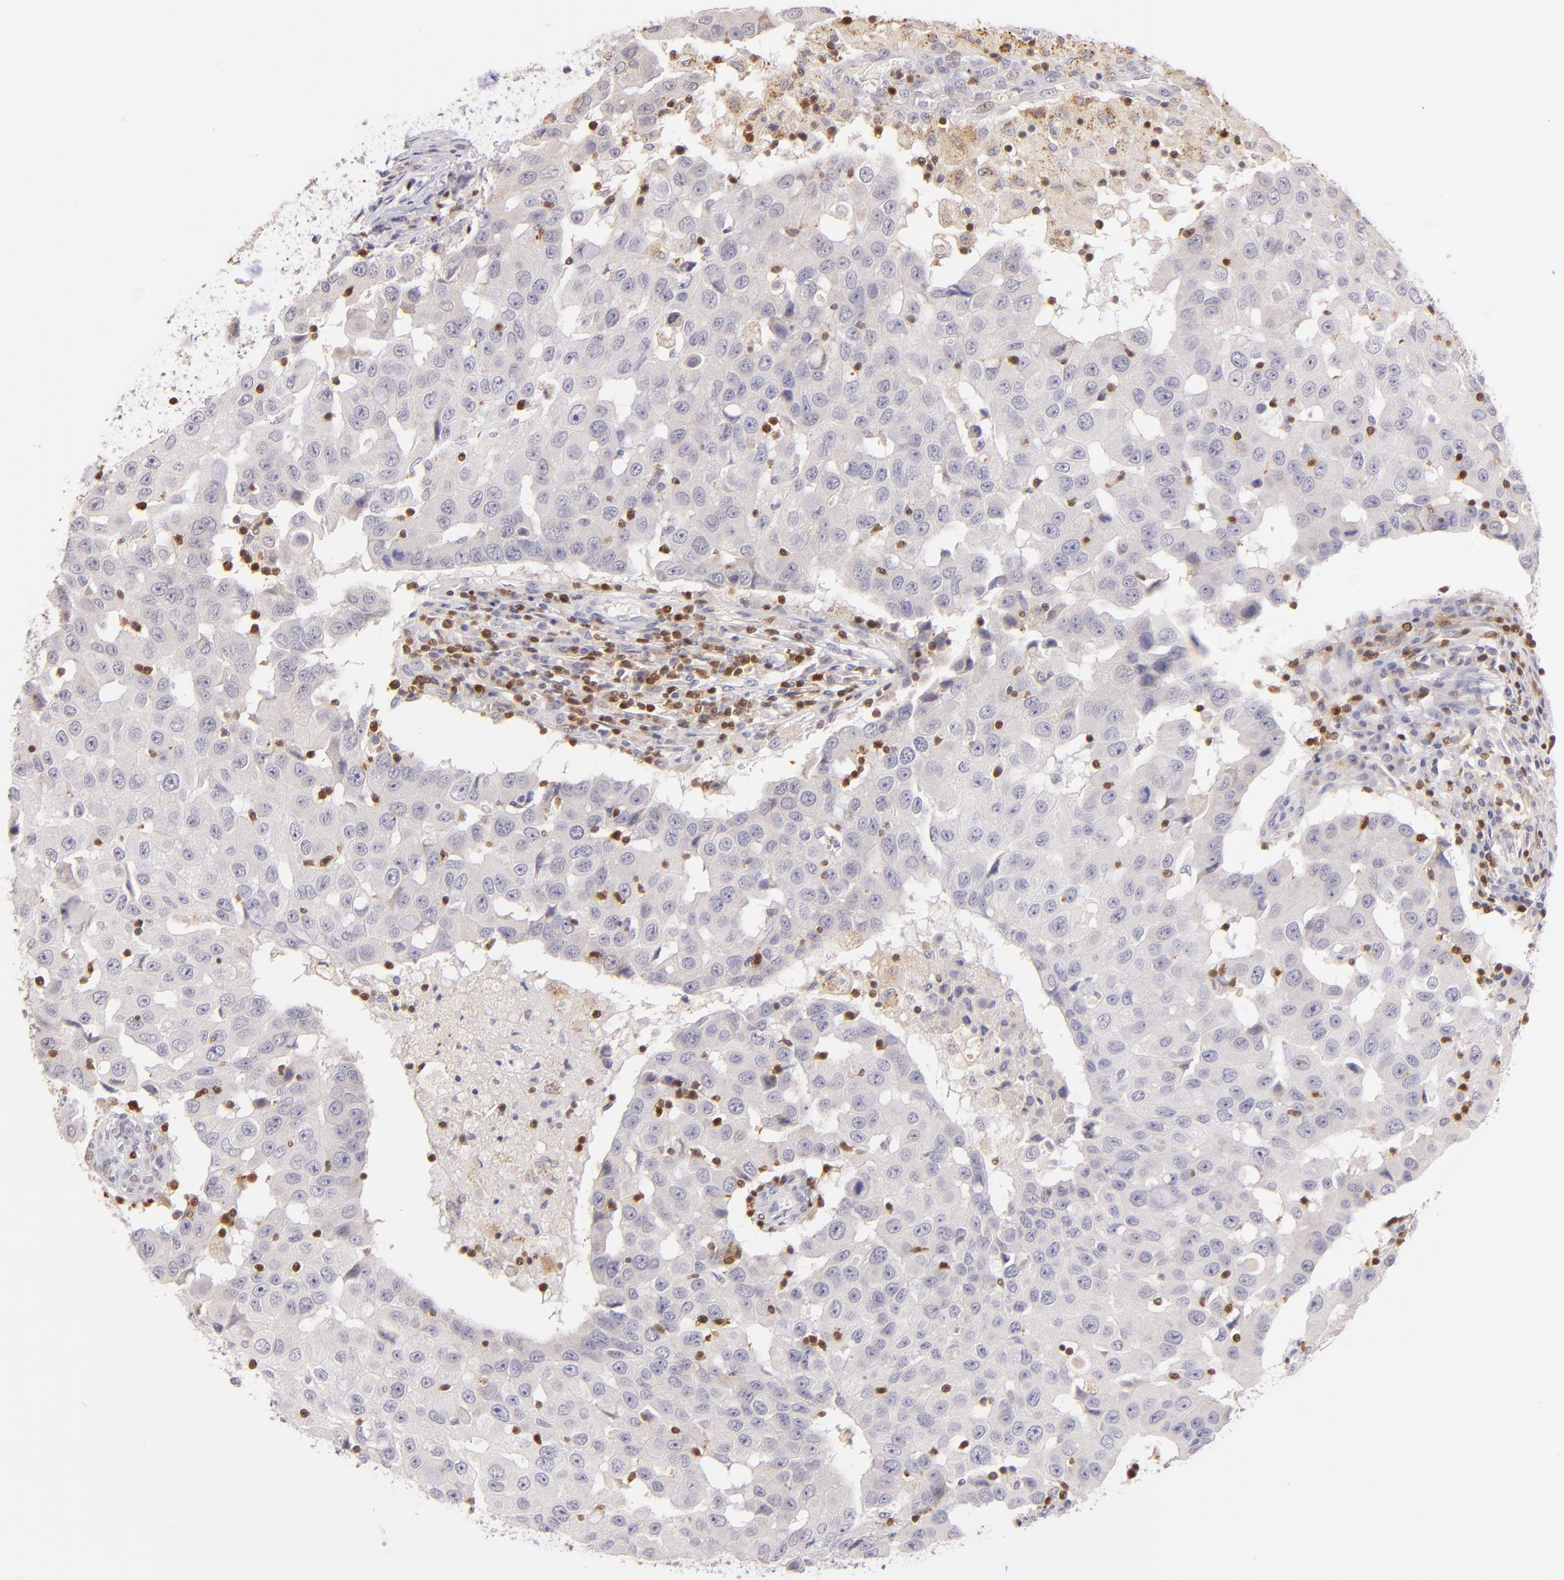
{"staining": {"intensity": "negative", "quantity": "none", "location": "none"}, "tissue": "breast cancer", "cell_type": "Tumor cells", "image_type": "cancer", "snomed": [{"axis": "morphology", "description": "Duct carcinoma"}, {"axis": "topography", "description": "Breast"}], "caption": "The image shows no significant staining in tumor cells of breast cancer.", "gene": "ZAP70", "patient": {"sex": "female", "age": 27}}